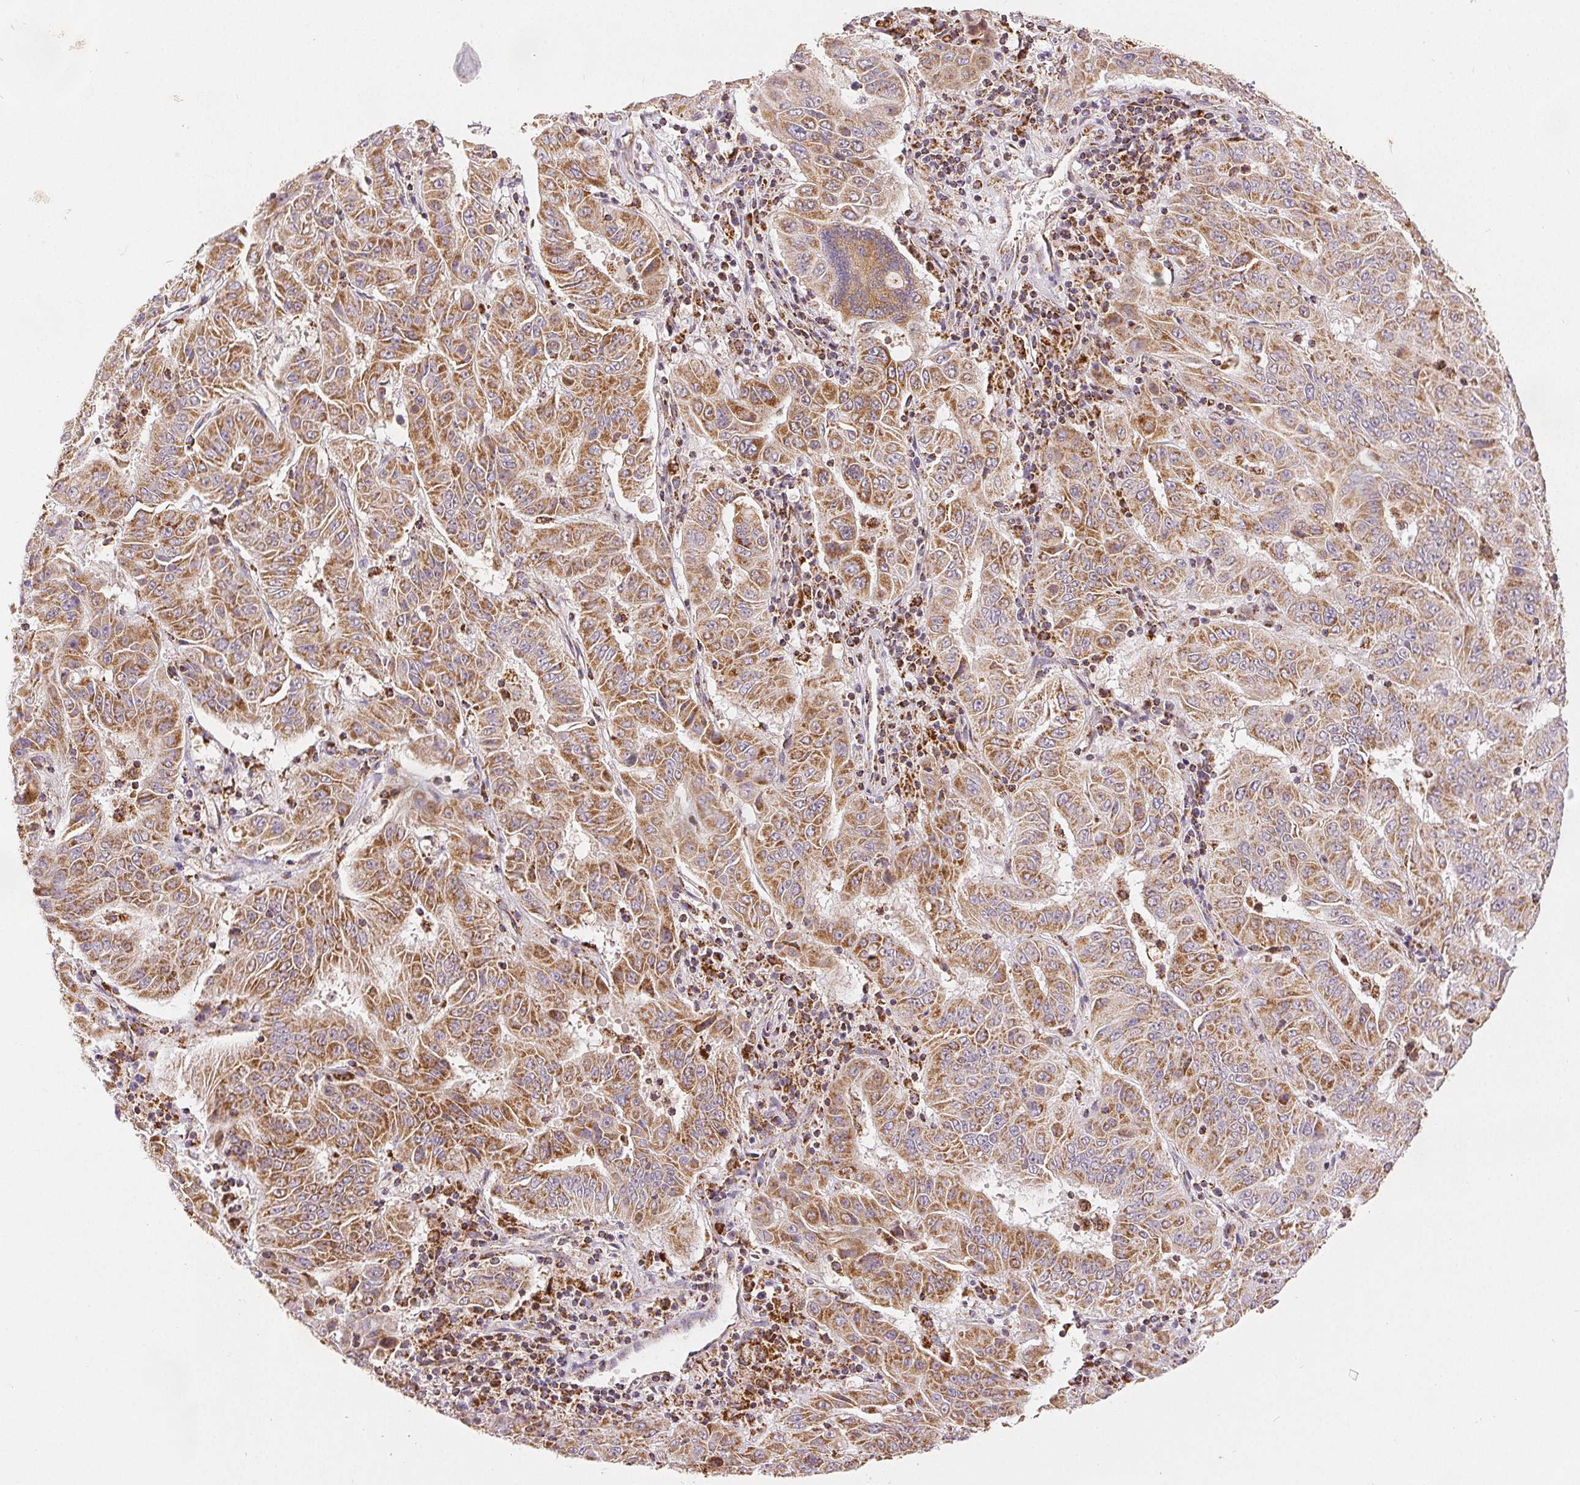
{"staining": {"intensity": "moderate", "quantity": ">75%", "location": "cytoplasmic/membranous"}, "tissue": "pancreatic cancer", "cell_type": "Tumor cells", "image_type": "cancer", "snomed": [{"axis": "morphology", "description": "Adenocarcinoma, NOS"}, {"axis": "topography", "description": "Pancreas"}], "caption": "An image of human pancreatic adenocarcinoma stained for a protein shows moderate cytoplasmic/membranous brown staining in tumor cells.", "gene": "SDHB", "patient": {"sex": "male", "age": 63}}